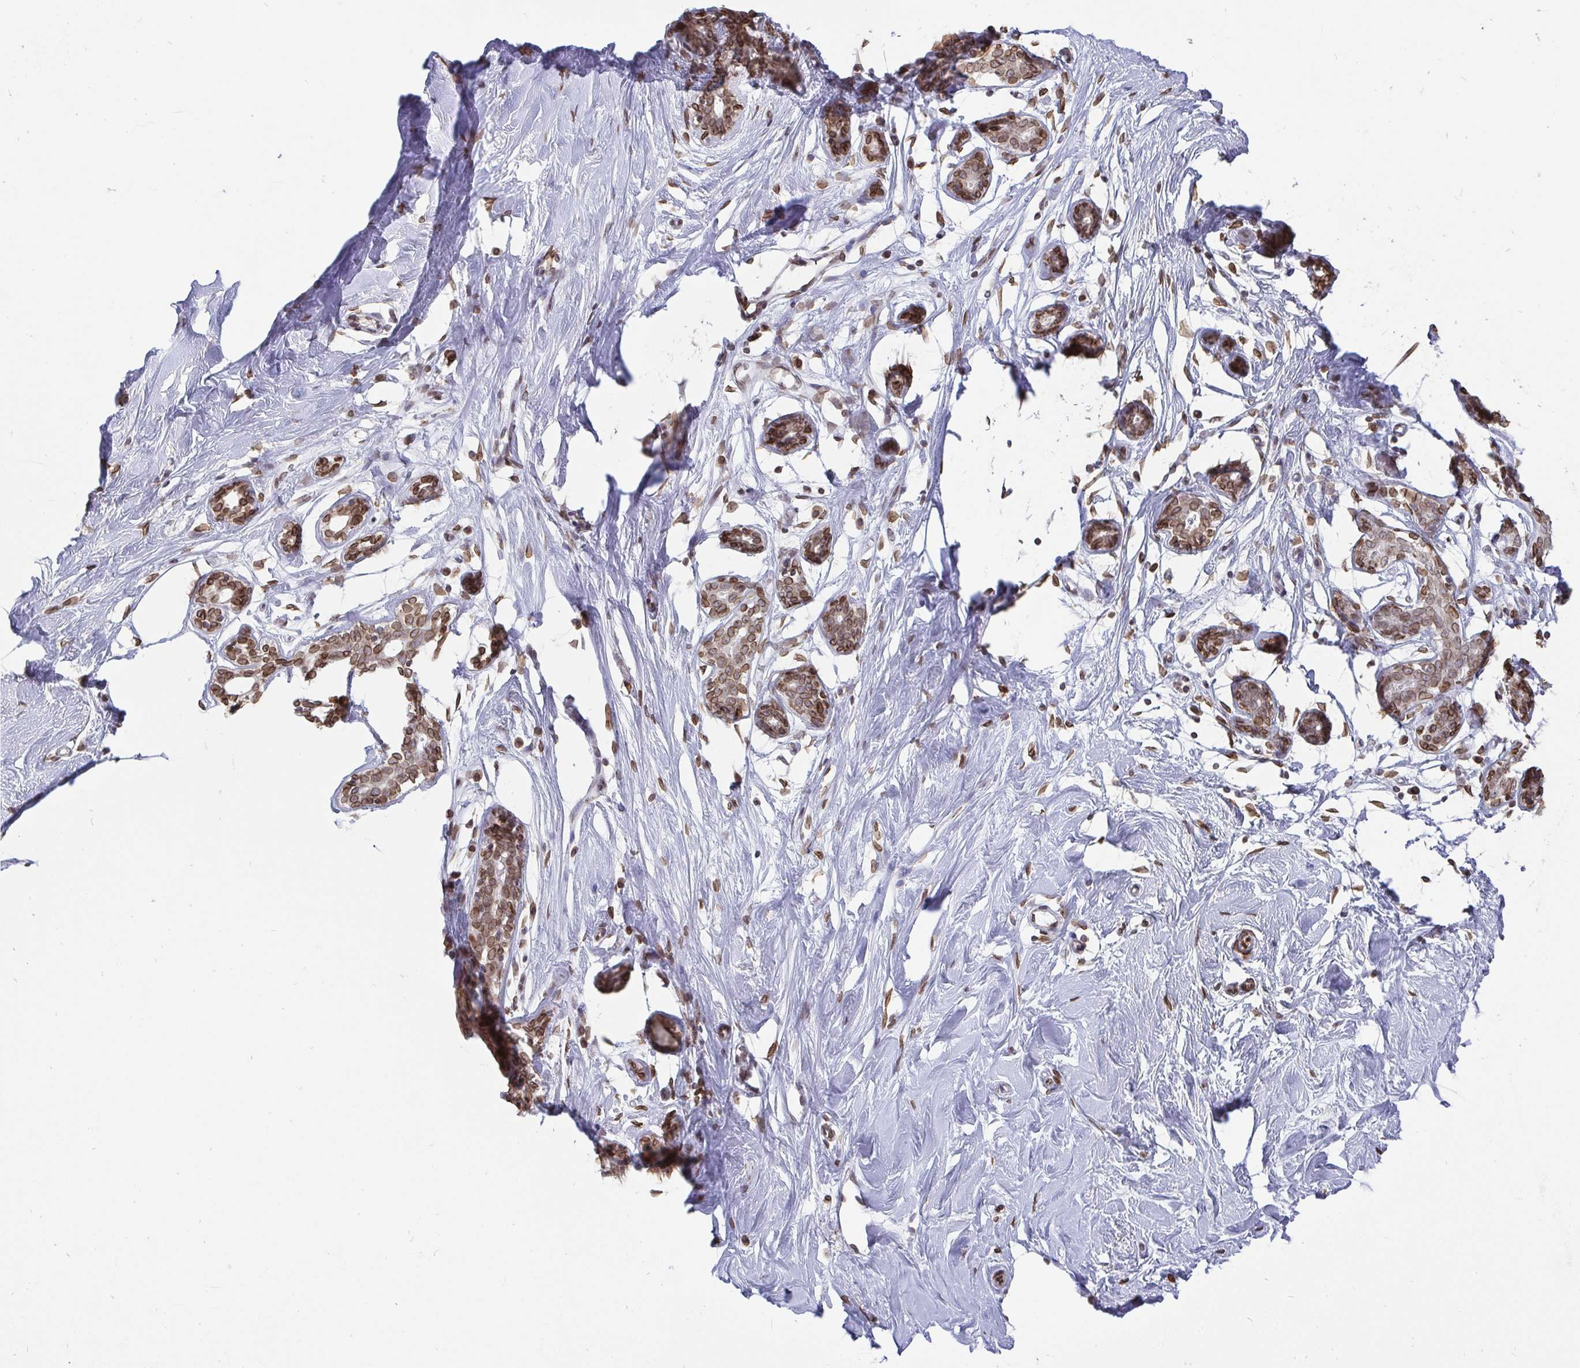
{"staining": {"intensity": "negative", "quantity": "none", "location": "none"}, "tissue": "breast", "cell_type": "Adipocytes", "image_type": "normal", "snomed": [{"axis": "morphology", "description": "Normal tissue, NOS"}, {"axis": "topography", "description": "Breast"}], "caption": "This is an immunohistochemistry (IHC) histopathology image of unremarkable human breast. There is no positivity in adipocytes.", "gene": "EMD", "patient": {"sex": "female", "age": 27}}